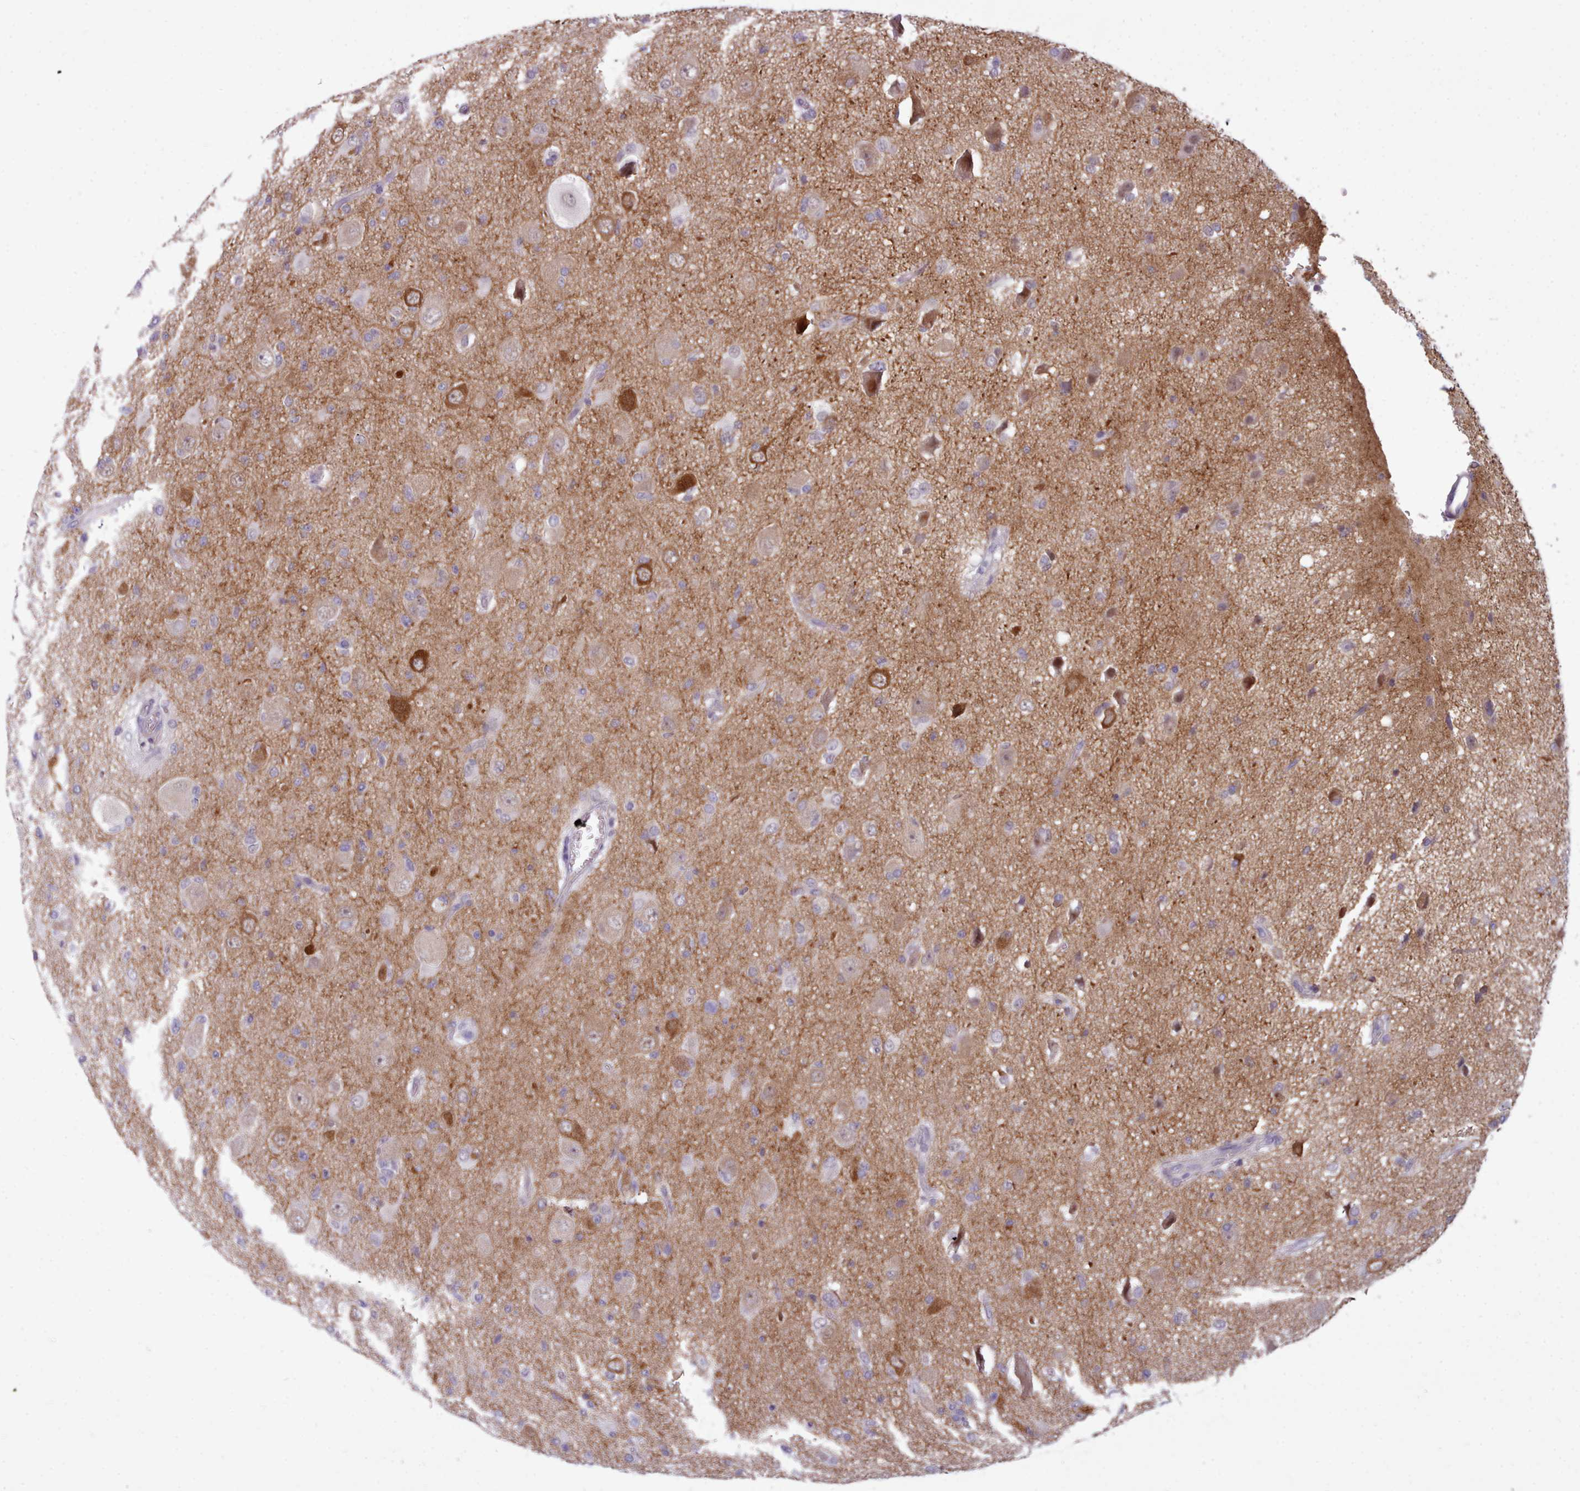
{"staining": {"intensity": "weak", "quantity": "<25%", "location": "cytoplasmic/membranous"}, "tissue": "glioma", "cell_type": "Tumor cells", "image_type": "cancer", "snomed": [{"axis": "morphology", "description": "Glioma, malignant, High grade"}, {"axis": "topography", "description": "Brain"}], "caption": "Immunohistochemistry photomicrograph of neoplastic tissue: glioma stained with DAB shows no significant protein positivity in tumor cells. (Stains: DAB (3,3'-diaminobenzidine) immunohistochemistry (IHC) with hematoxylin counter stain, Microscopy: brightfield microscopy at high magnification).", "gene": "KCTD16", "patient": {"sex": "female", "age": 57}}